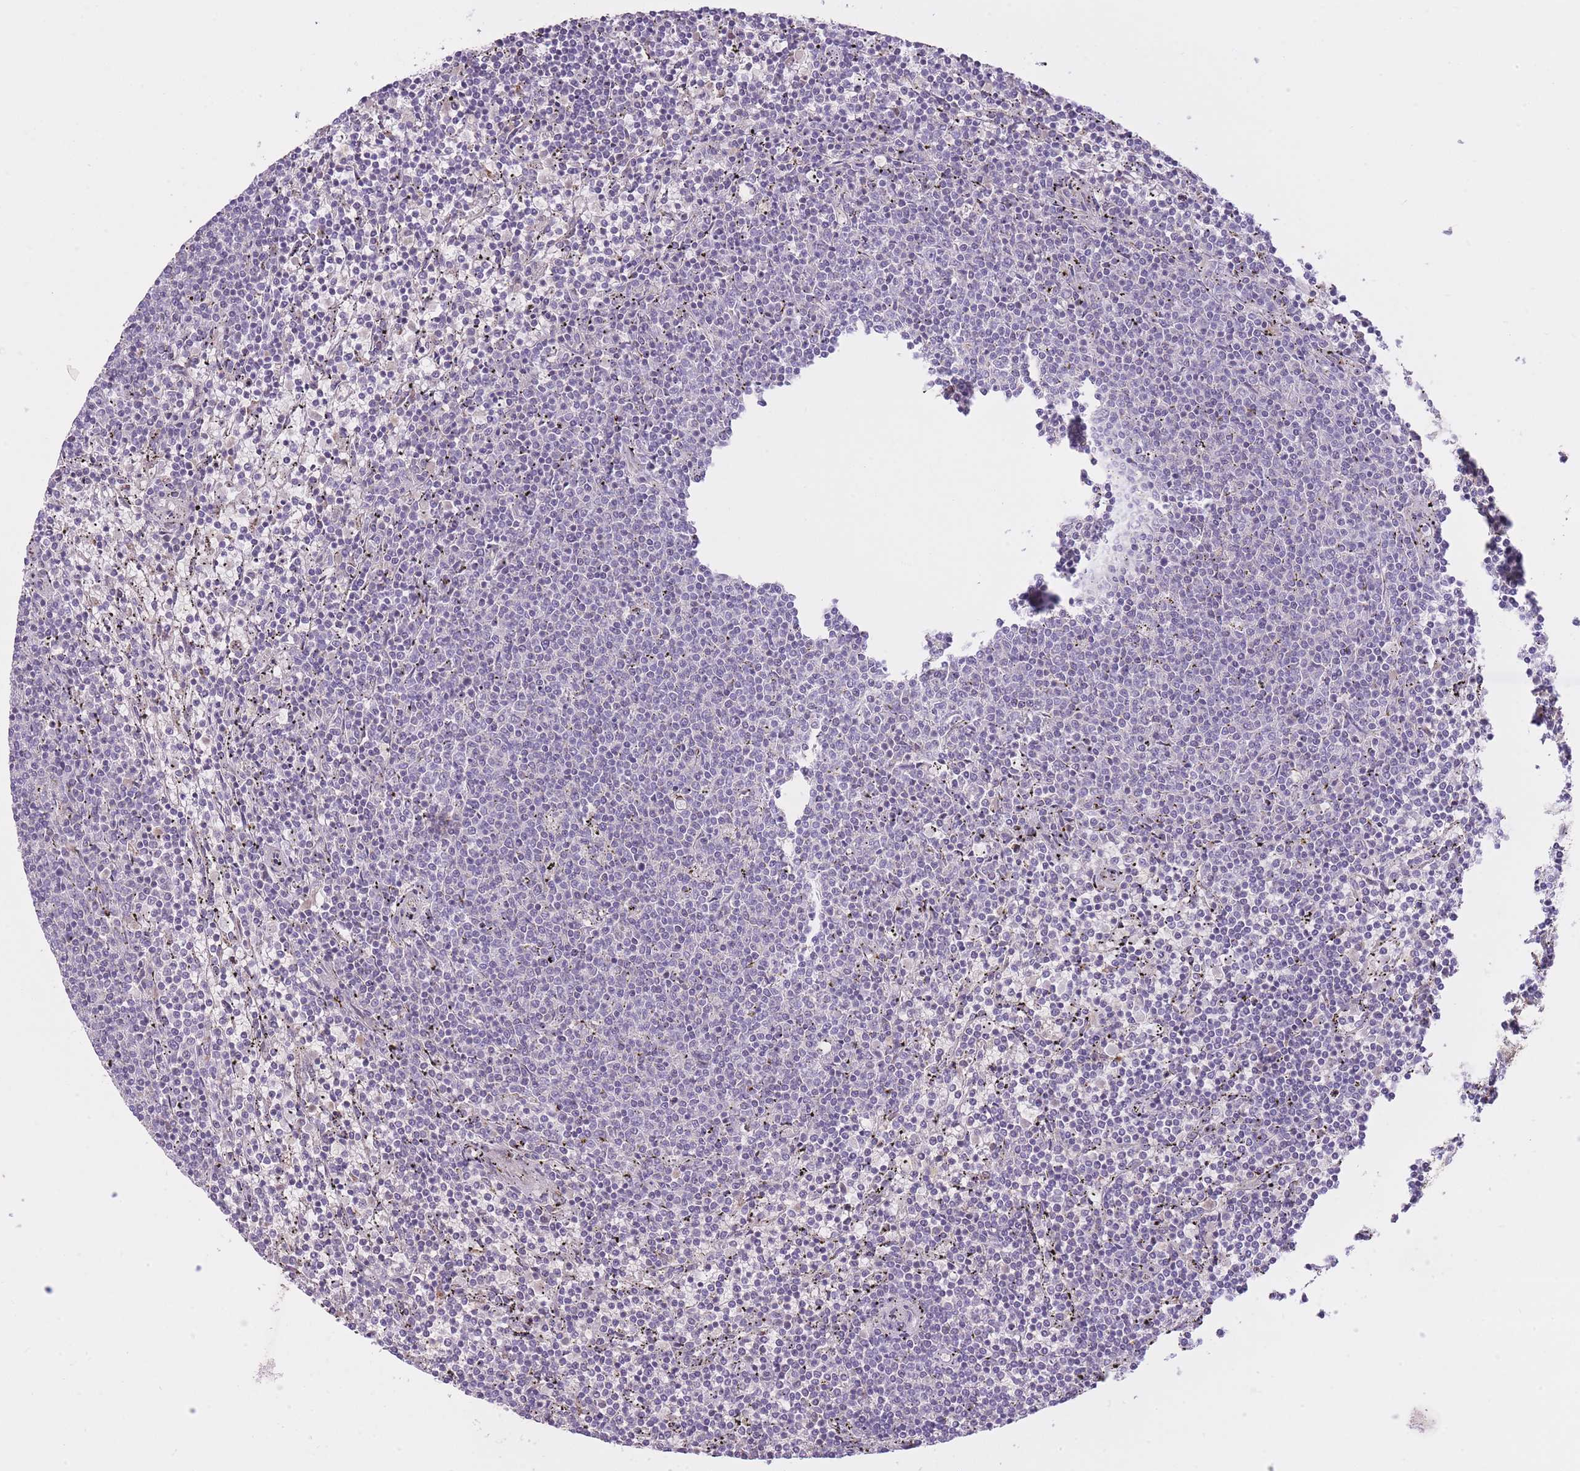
{"staining": {"intensity": "negative", "quantity": "none", "location": "none"}, "tissue": "lymphoma", "cell_type": "Tumor cells", "image_type": "cancer", "snomed": [{"axis": "morphology", "description": "Malignant lymphoma, non-Hodgkin's type, Low grade"}, {"axis": "topography", "description": "Spleen"}], "caption": "Malignant lymphoma, non-Hodgkin's type (low-grade) was stained to show a protein in brown. There is no significant expression in tumor cells.", "gene": "REV1", "patient": {"sex": "female", "age": 50}}